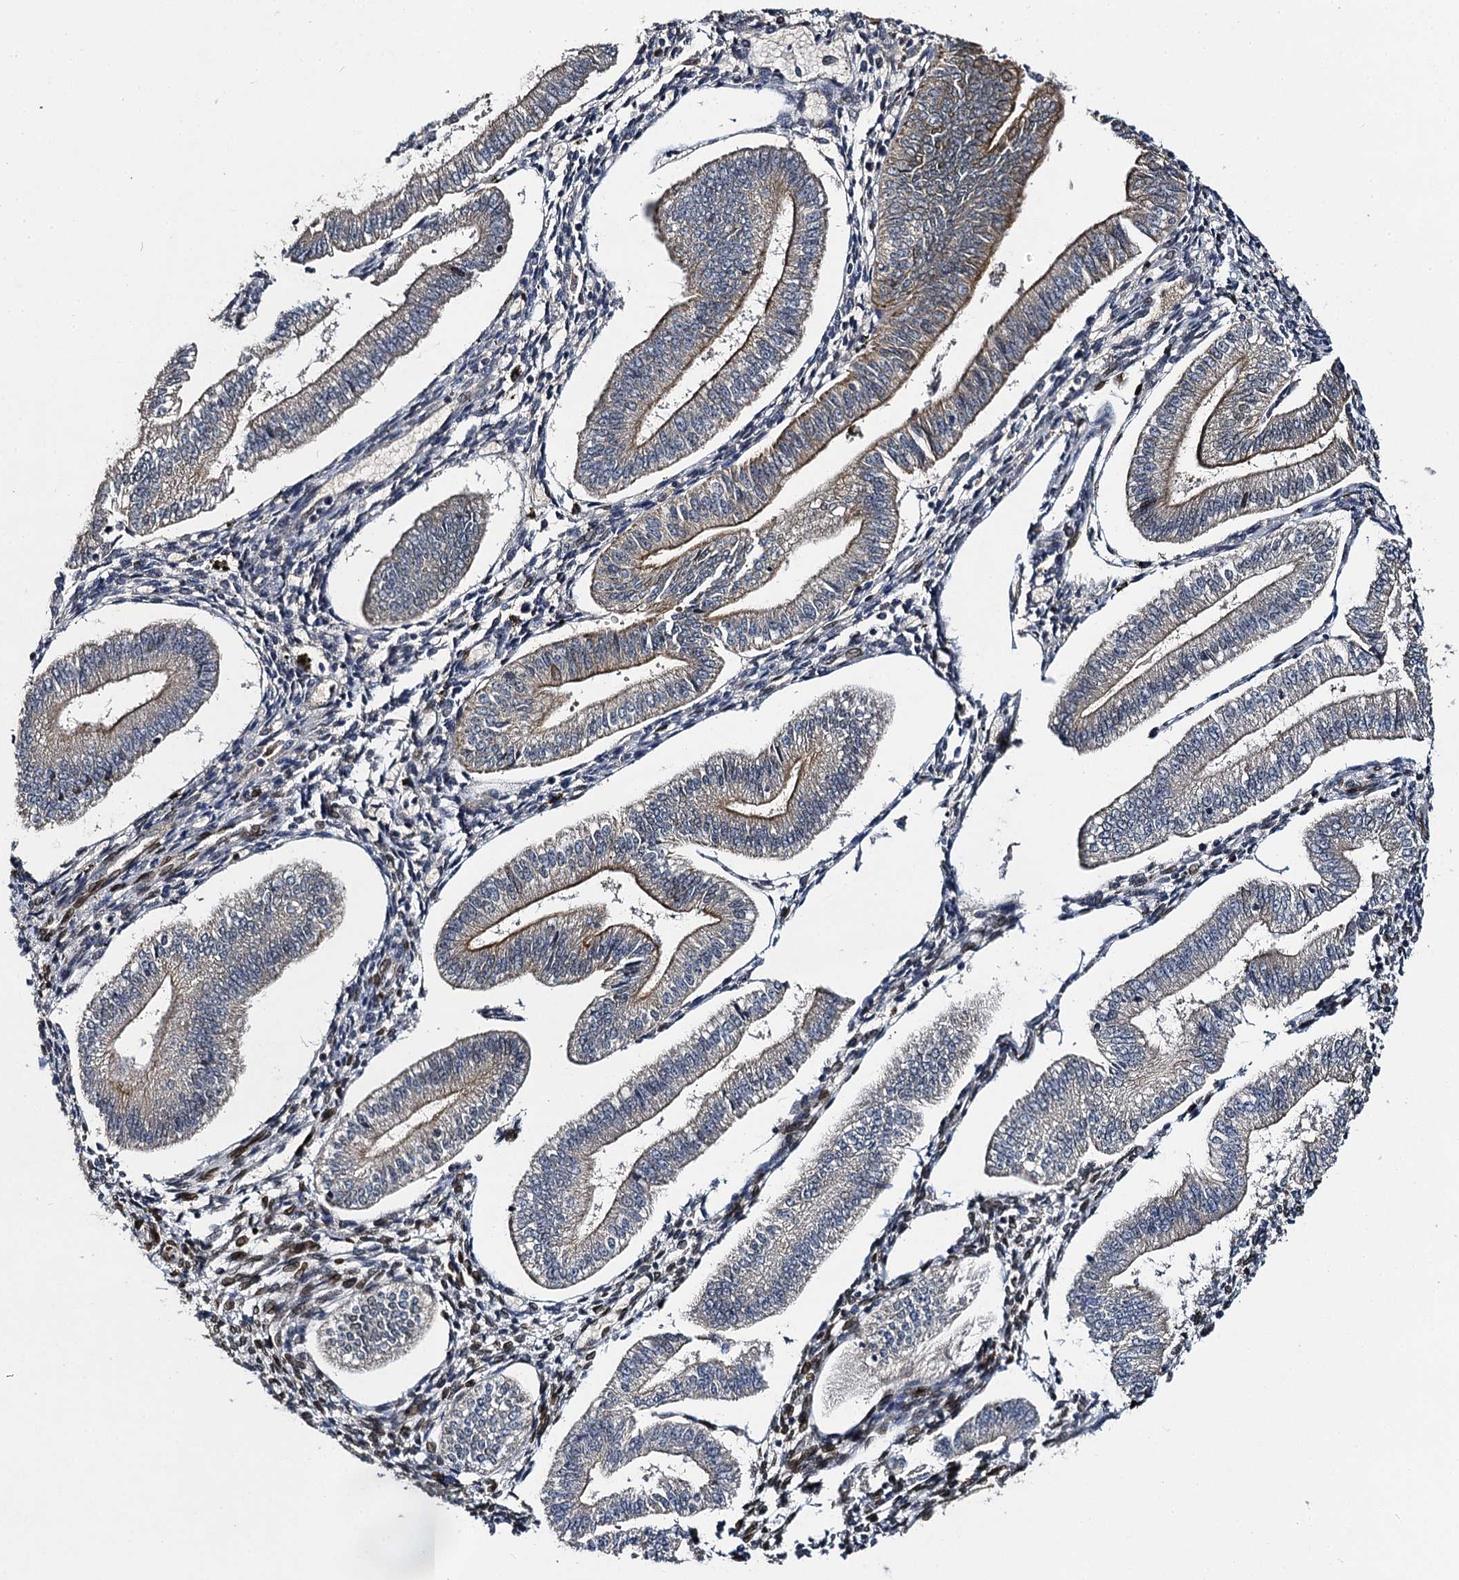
{"staining": {"intensity": "negative", "quantity": "none", "location": "none"}, "tissue": "endometrium", "cell_type": "Cells in endometrial stroma", "image_type": "normal", "snomed": [{"axis": "morphology", "description": "Normal tissue, NOS"}, {"axis": "topography", "description": "Endometrium"}], "caption": "IHC image of benign endometrium: endometrium stained with DAB demonstrates no significant protein expression in cells in endometrial stroma.", "gene": "SLC11A2", "patient": {"sex": "female", "age": 34}}